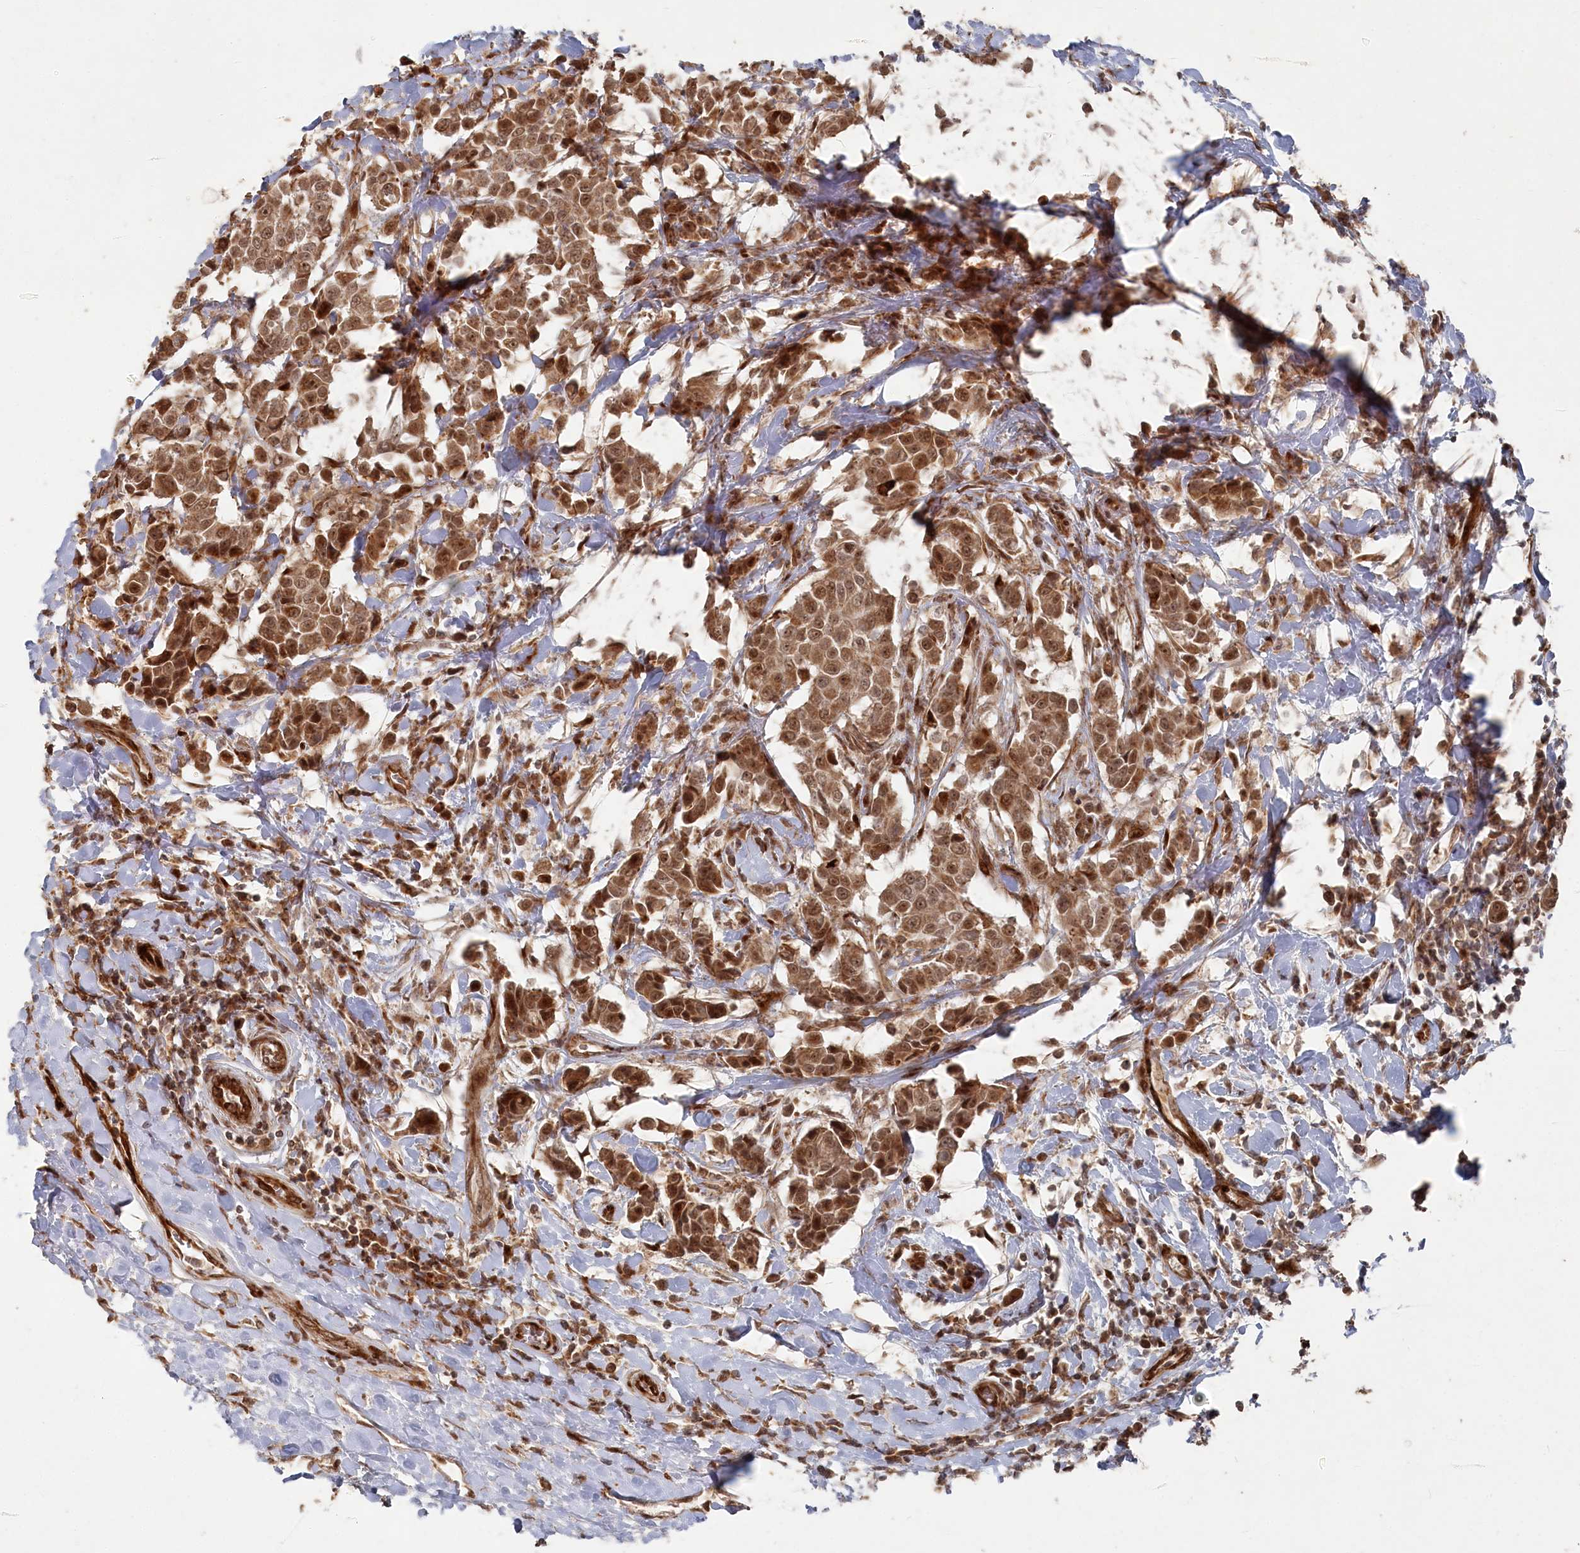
{"staining": {"intensity": "moderate", "quantity": ">75%", "location": "cytoplasmic/membranous,nuclear"}, "tissue": "breast cancer", "cell_type": "Tumor cells", "image_type": "cancer", "snomed": [{"axis": "morphology", "description": "Duct carcinoma"}, {"axis": "topography", "description": "Breast"}], "caption": "A brown stain shows moderate cytoplasmic/membranous and nuclear positivity of a protein in human breast infiltrating ductal carcinoma tumor cells.", "gene": "POLR3A", "patient": {"sex": "female", "age": 27}}